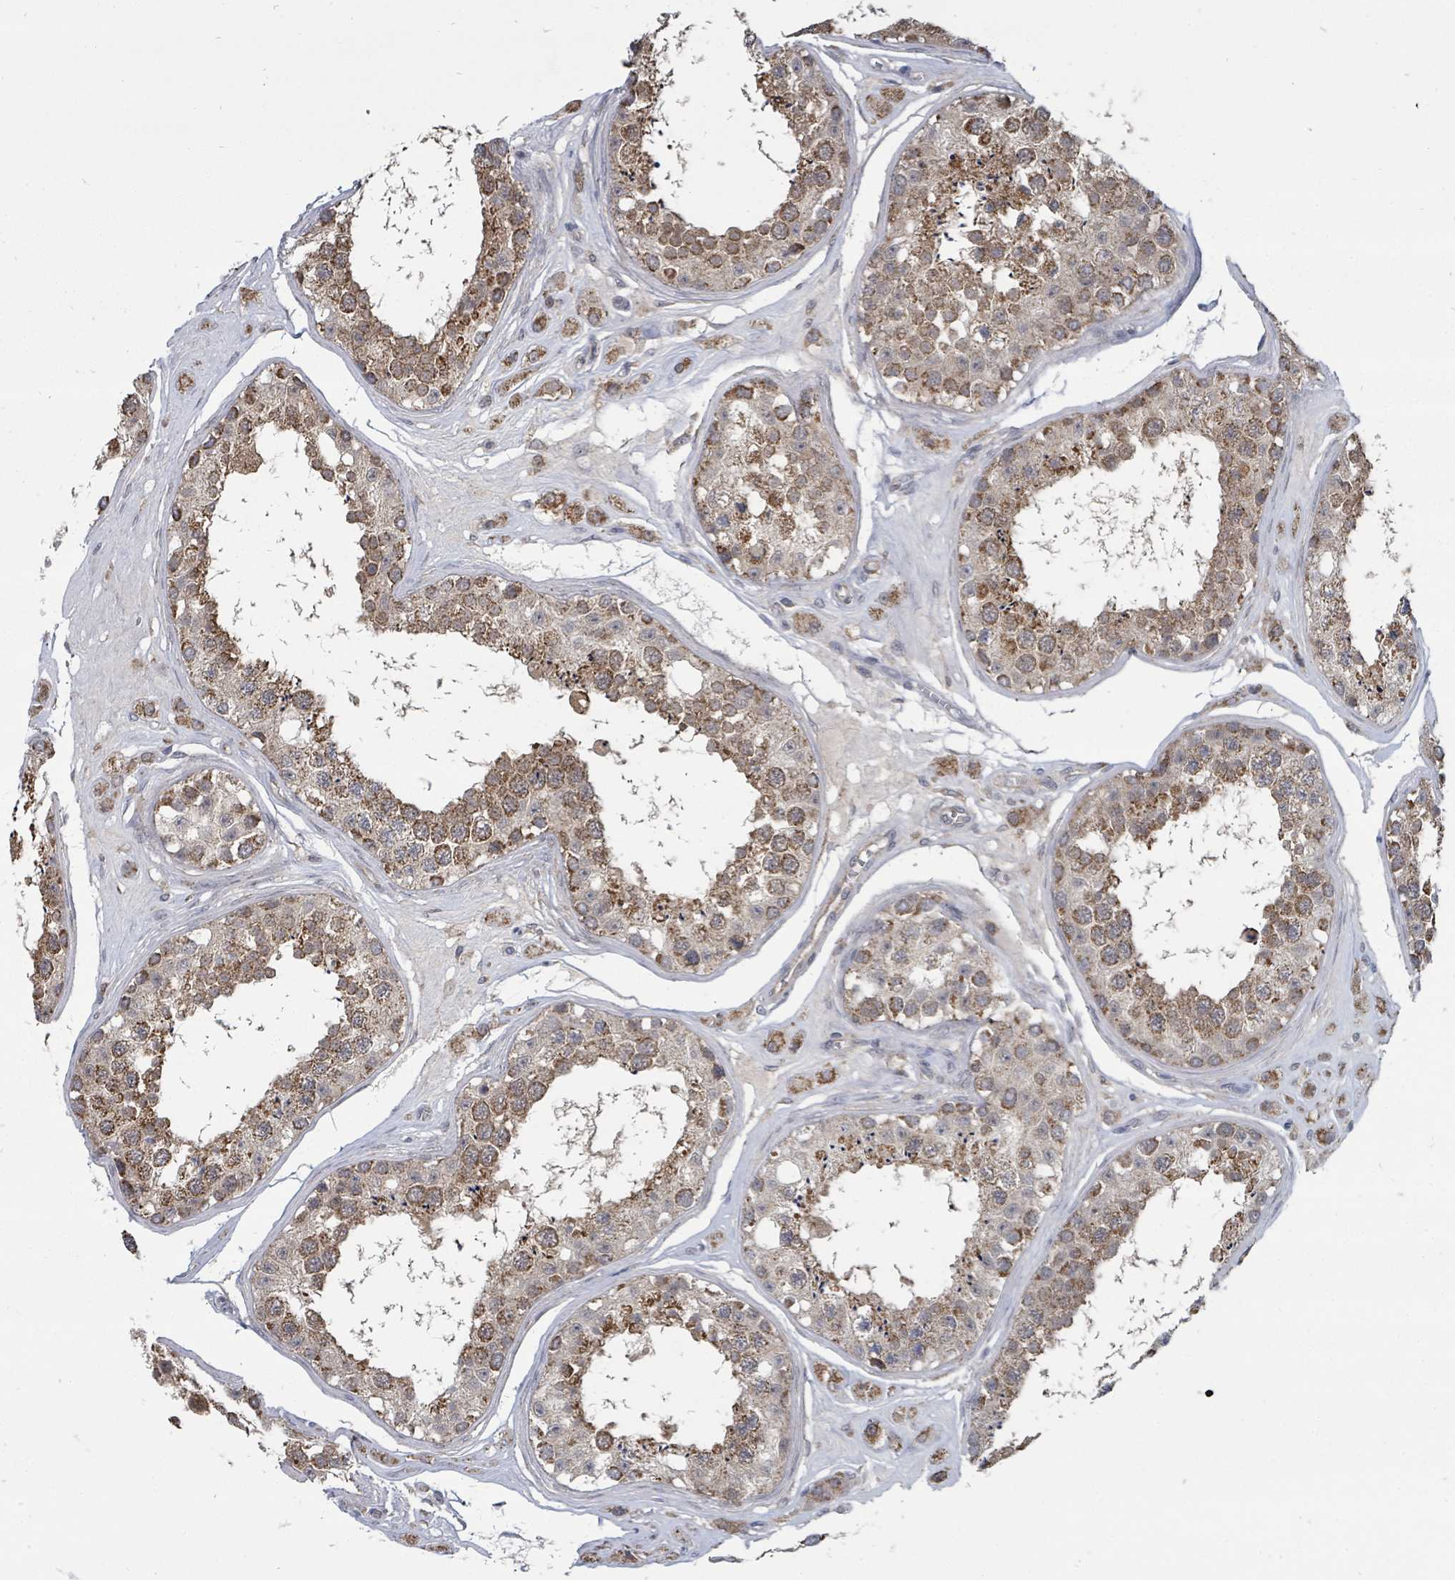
{"staining": {"intensity": "moderate", "quantity": ">75%", "location": "cytoplasmic/membranous"}, "tissue": "testis", "cell_type": "Cells in seminiferous ducts", "image_type": "normal", "snomed": [{"axis": "morphology", "description": "Normal tissue, NOS"}, {"axis": "topography", "description": "Testis"}], "caption": "Moderate cytoplasmic/membranous staining is present in about >75% of cells in seminiferous ducts in normal testis. The staining was performed using DAB to visualize the protein expression in brown, while the nuclei were stained in blue with hematoxylin (Magnification: 20x).", "gene": "MAGOHB", "patient": {"sex": "male", "age": 25}}